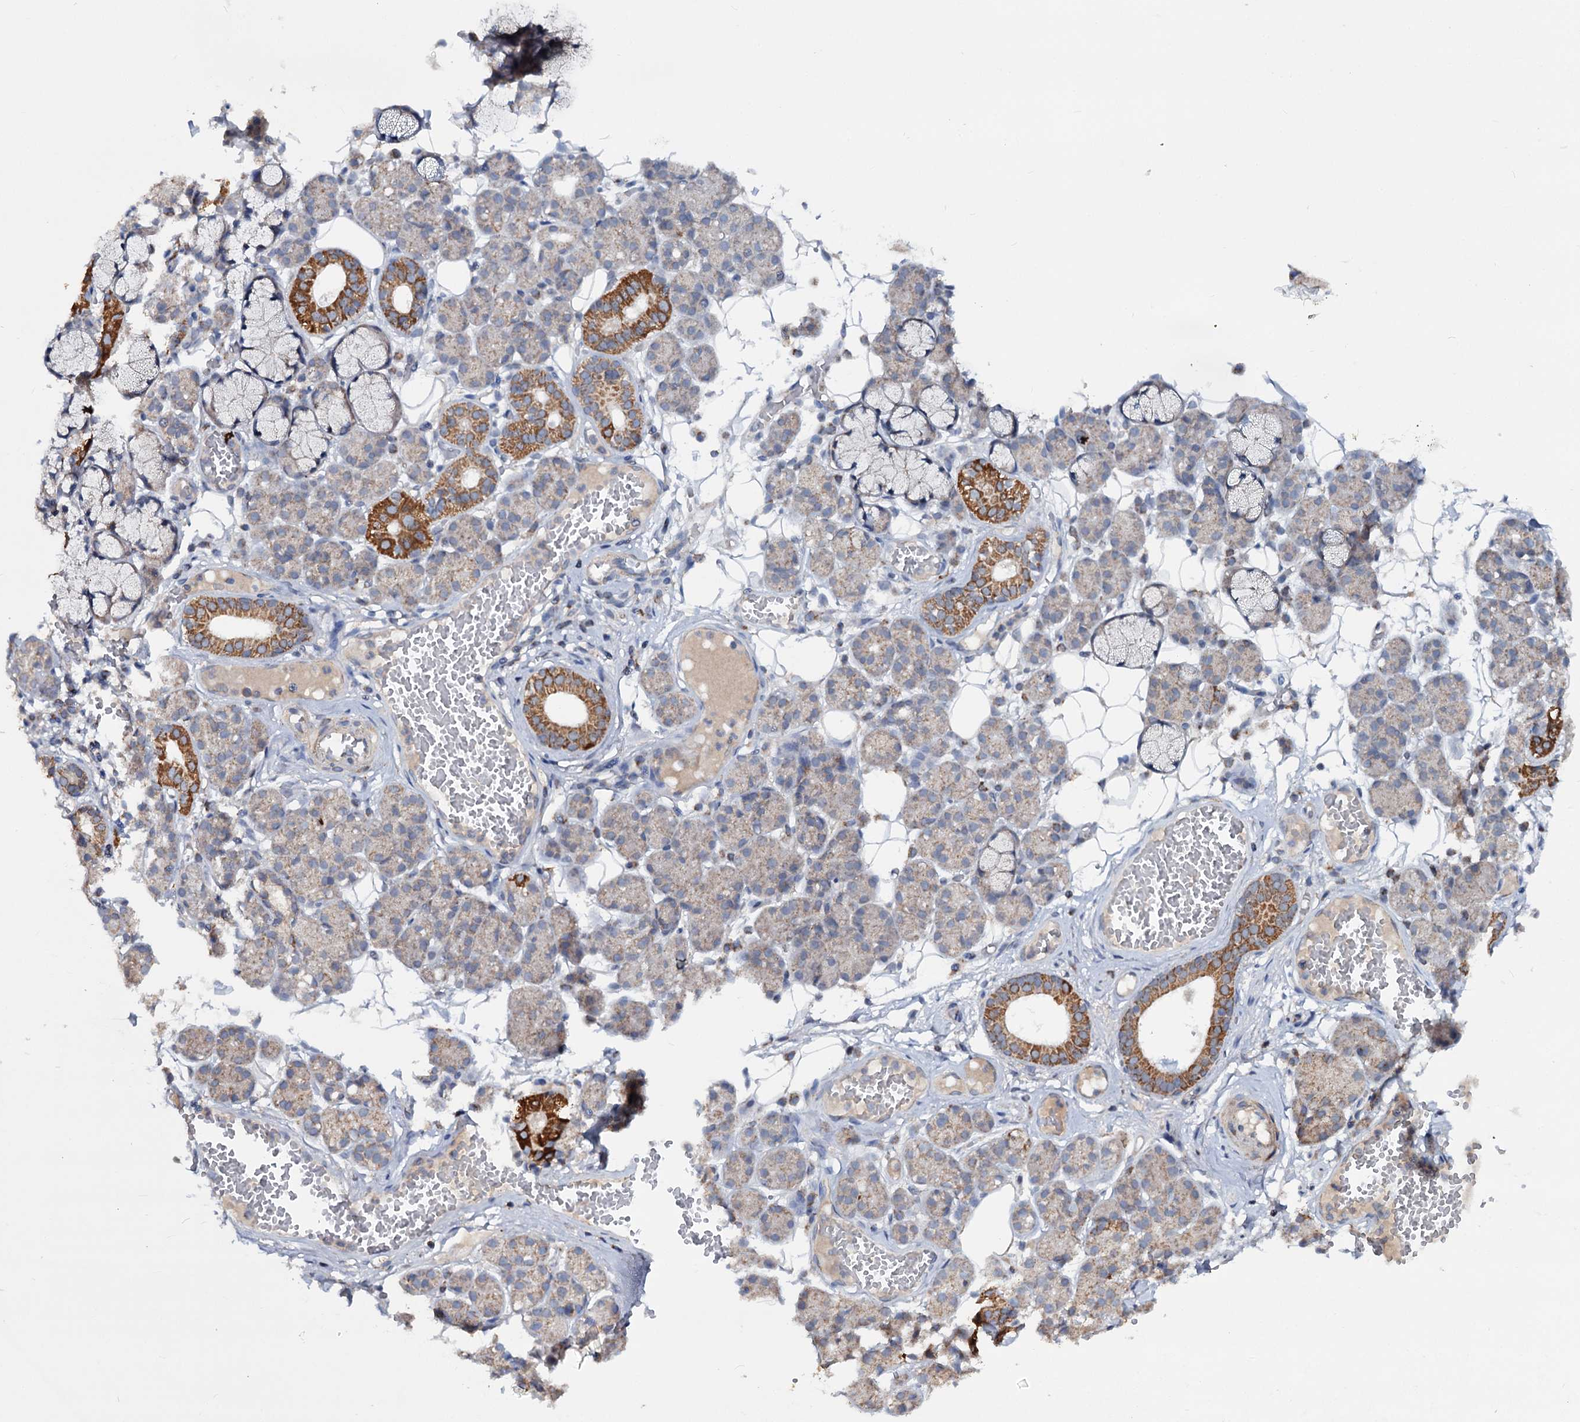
{"staining": {"intensity": "moderate", "quantity": "<25%", "location": "cytoplasmic/membranous"}, "tissue": "salivary gland", "cell_type": "Glandular cells", "image_type": "normal", "snomed": [{"axis": "morphology", "description": "Normal tissue, NOS"}, {"axis": "topography", "description": "Salivary gland"}], "caption": "An IHC histopathology image of normal tissue is shown. Protein staining in brown labels moderate cytoplasmic/membranous positivity in salivary gland within glandular cells.", "gene": "CEP76", "patient": {"sex": "male", "age": 63}}